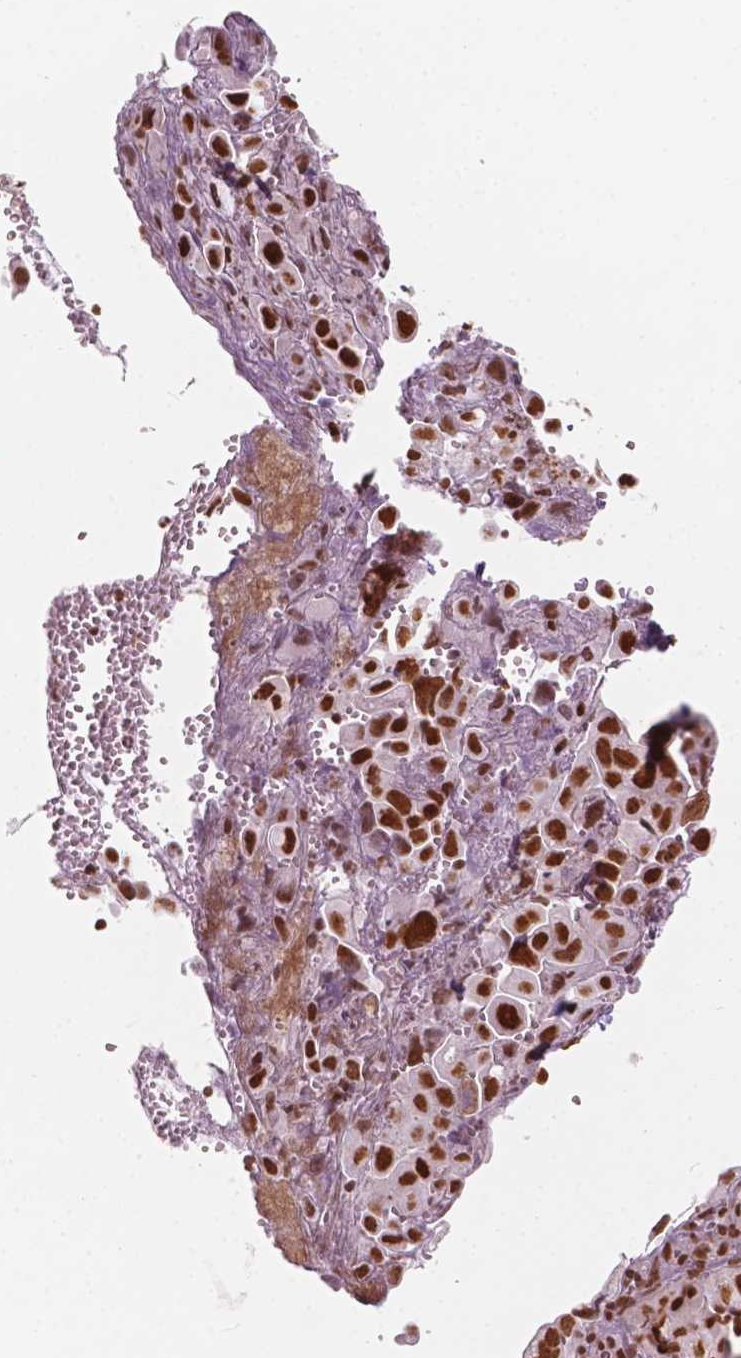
{"staining": {"intensity": "strong", "quantity": ">75%", "location": "nuclear"}, "tissue": "cervical cancer", "cell_type": "Tumor cells", "image_type": "cancer", "snomed": [{"axis": "morphology", "description": "Squamous cell carcinoma, NOS"}, {"axis": "topography", "description": "Cervix"}], "caption": "DAB (3,3'-diaminobenzidine) immunohistochemical staining of squamous cell carcinoma (cervical) demonstrates strong nuclear protein staining in approximately >75% of tumor cells.", "gene": "GTF3C5", "patient": {"sex": "female", "age": 55}}